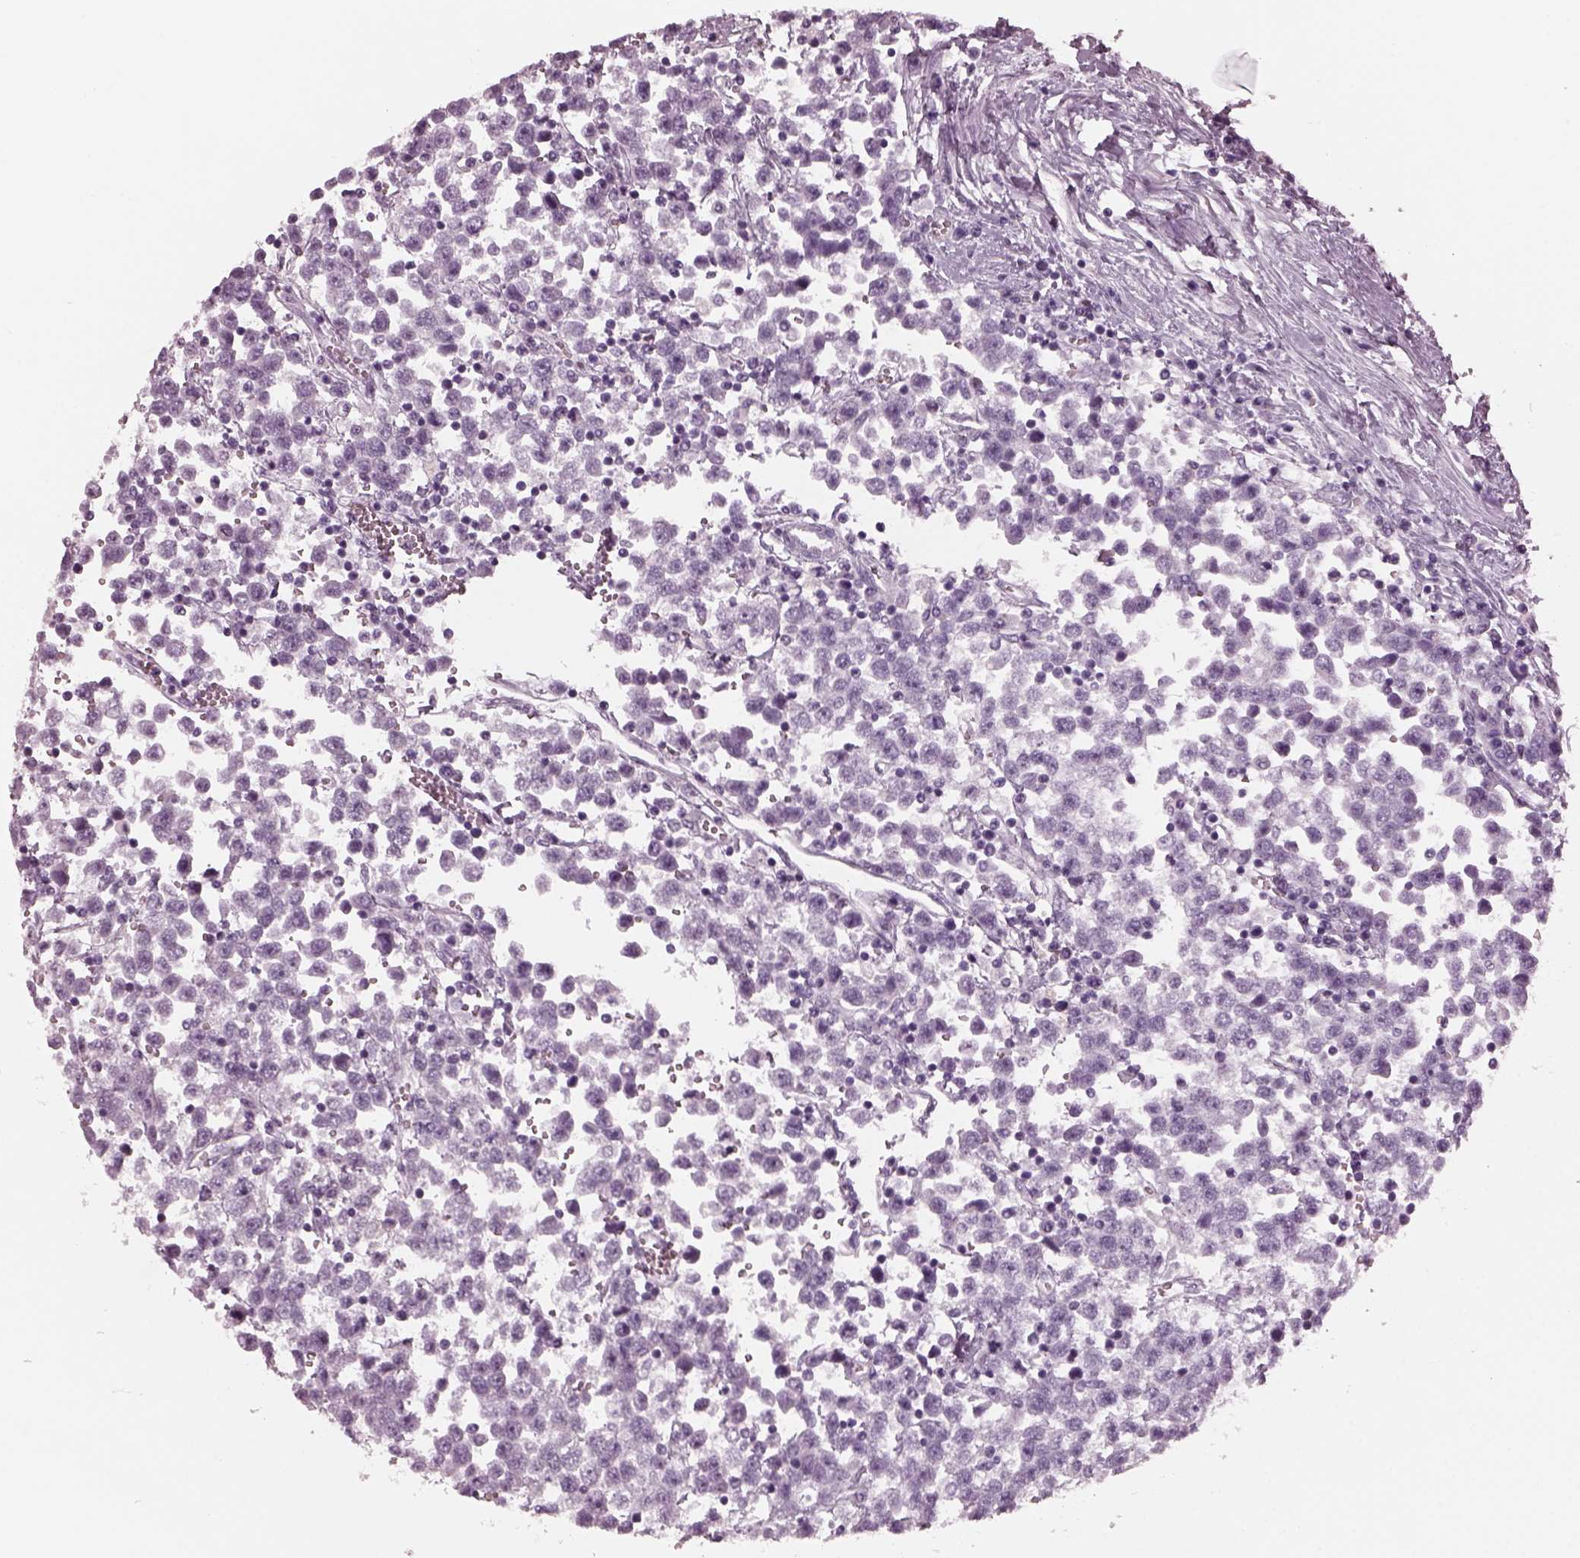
{"staining": {"intensity": "negative", "quantity": "none", "location": "none"}, "tissue": "testis cancer", "cell_type": "Tumor cells", "image_type": "cancer", "snomed": [{"axis": "morphology", "description": "Seminoma, NOS"}, {"axis": "topography", "description": "Testis"}], "caption": "DAB immunohistochemical staining of human seminoma (testis) demonstrates no significant expression in tumor cells.", "gene": "RCVRN", "patient": {"sex": "male", "age": 34}}